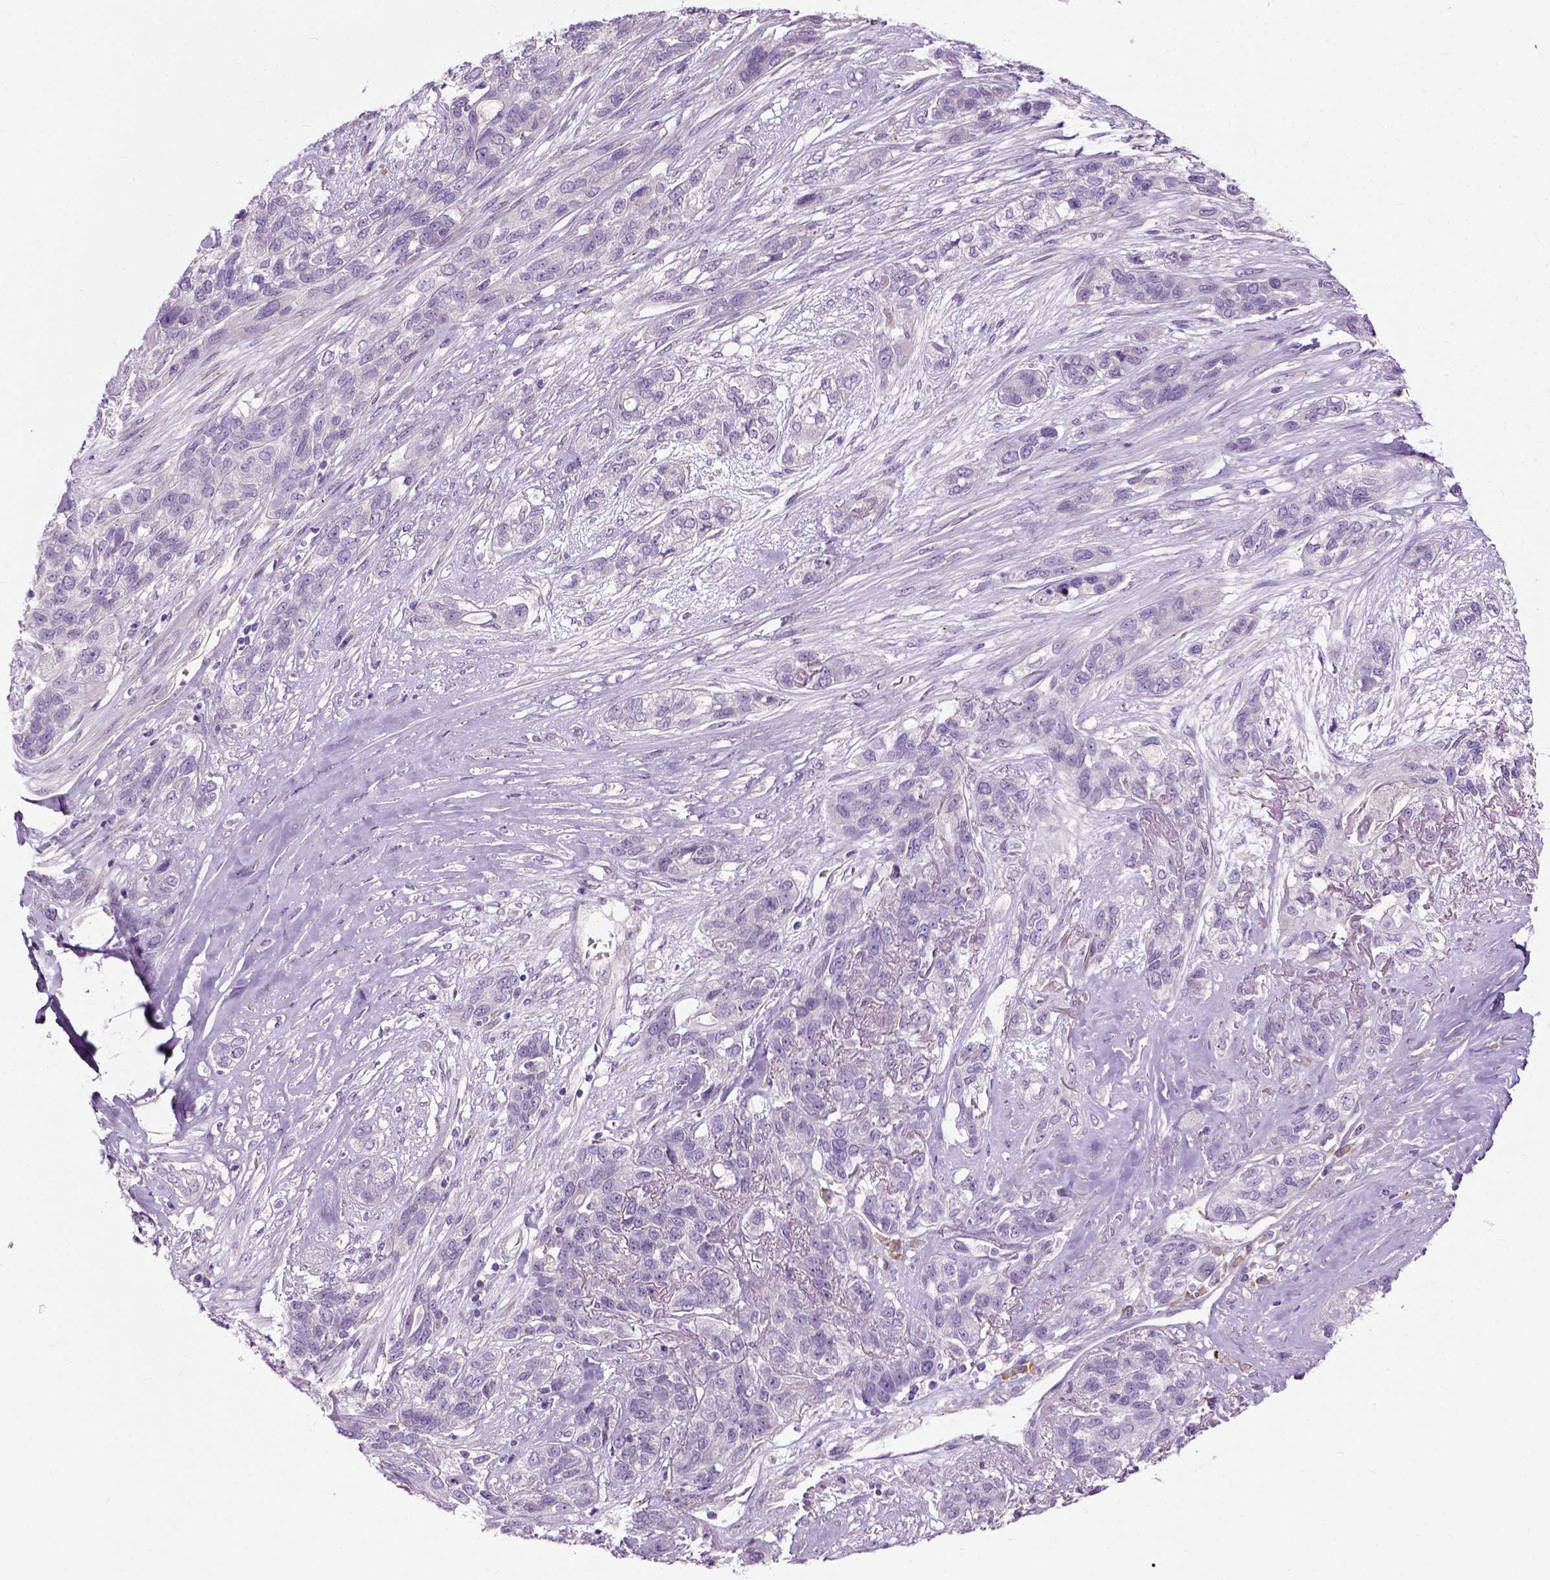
{"staining": {"intensity": "negative", "quantity": "none", "location": "none"}, "tissue": "lung cancer", "cell_type": "Tumor cells", "image_type": "cancer", "snomed": [{"axis": "morphology", "description": "Squamous cell carcinoma, NOS"}, {"axis": "topography", "description": "Lung"}], "caption": "This is an immunohistochemistry photomicrograph of human squamous cell carcinoma (lung). There is no positivity in tumor cells.", "gene": "TRIM72", "patient": {"sex": "female", "age": 70}}